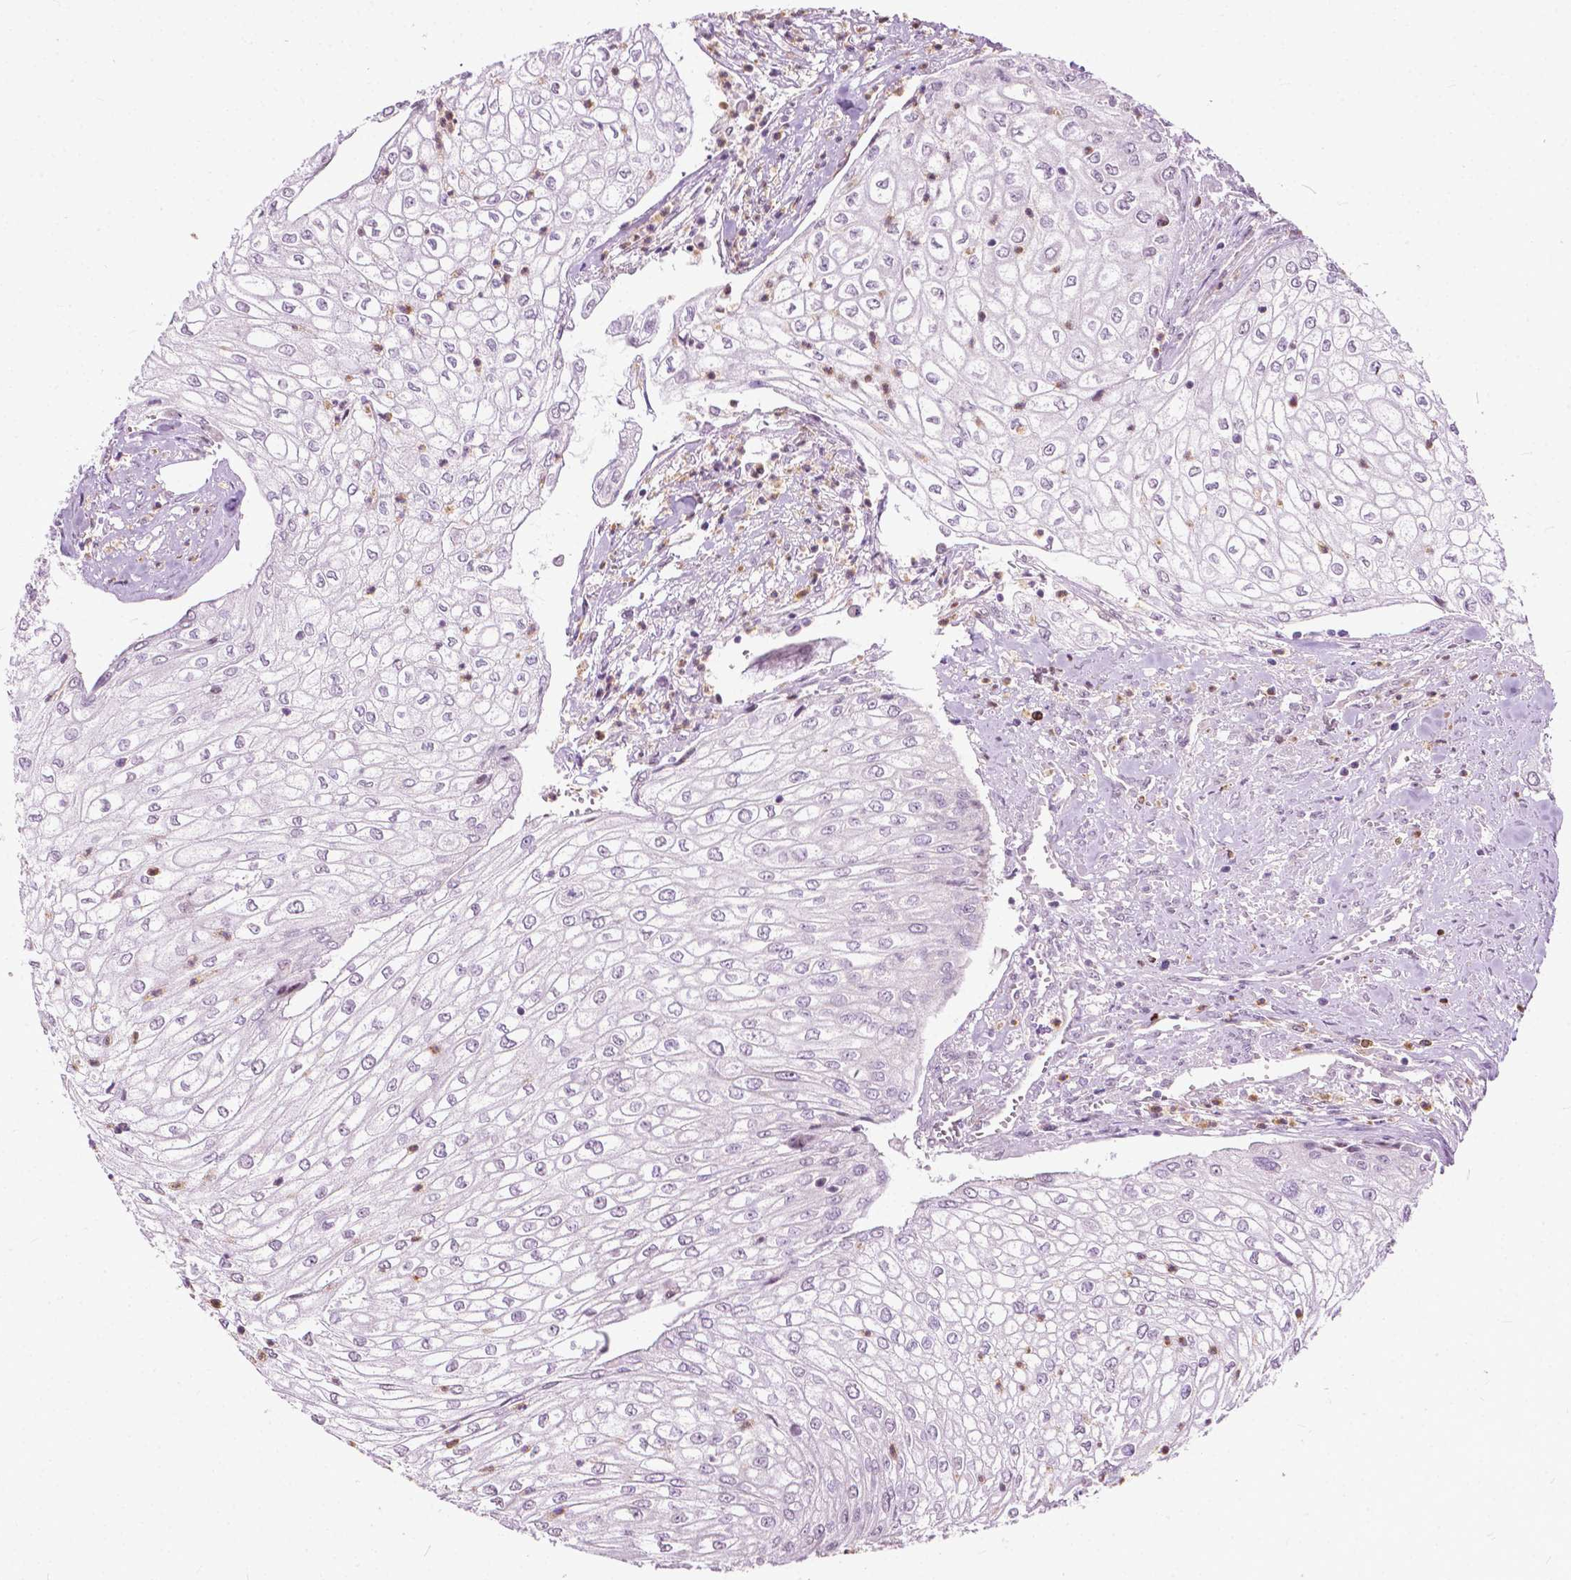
{"staining": {"intensity": "negative", "quantity": "none", "location": "none"}, "tissue": "urothelial cancer", "cell_type": "Tumor cells", "image_type": "cancer", "snomed": [{"axis": "morphology", "description": "Urothelial carcinoma, High grade"}, {"axis": "topography", "description": "Urinary bladder"}], "caption": "There is no significant expression in tumor cells of urothelial cancer.", "gene": "TTC9B", "patient": {"sex": "male", "age": 62}}